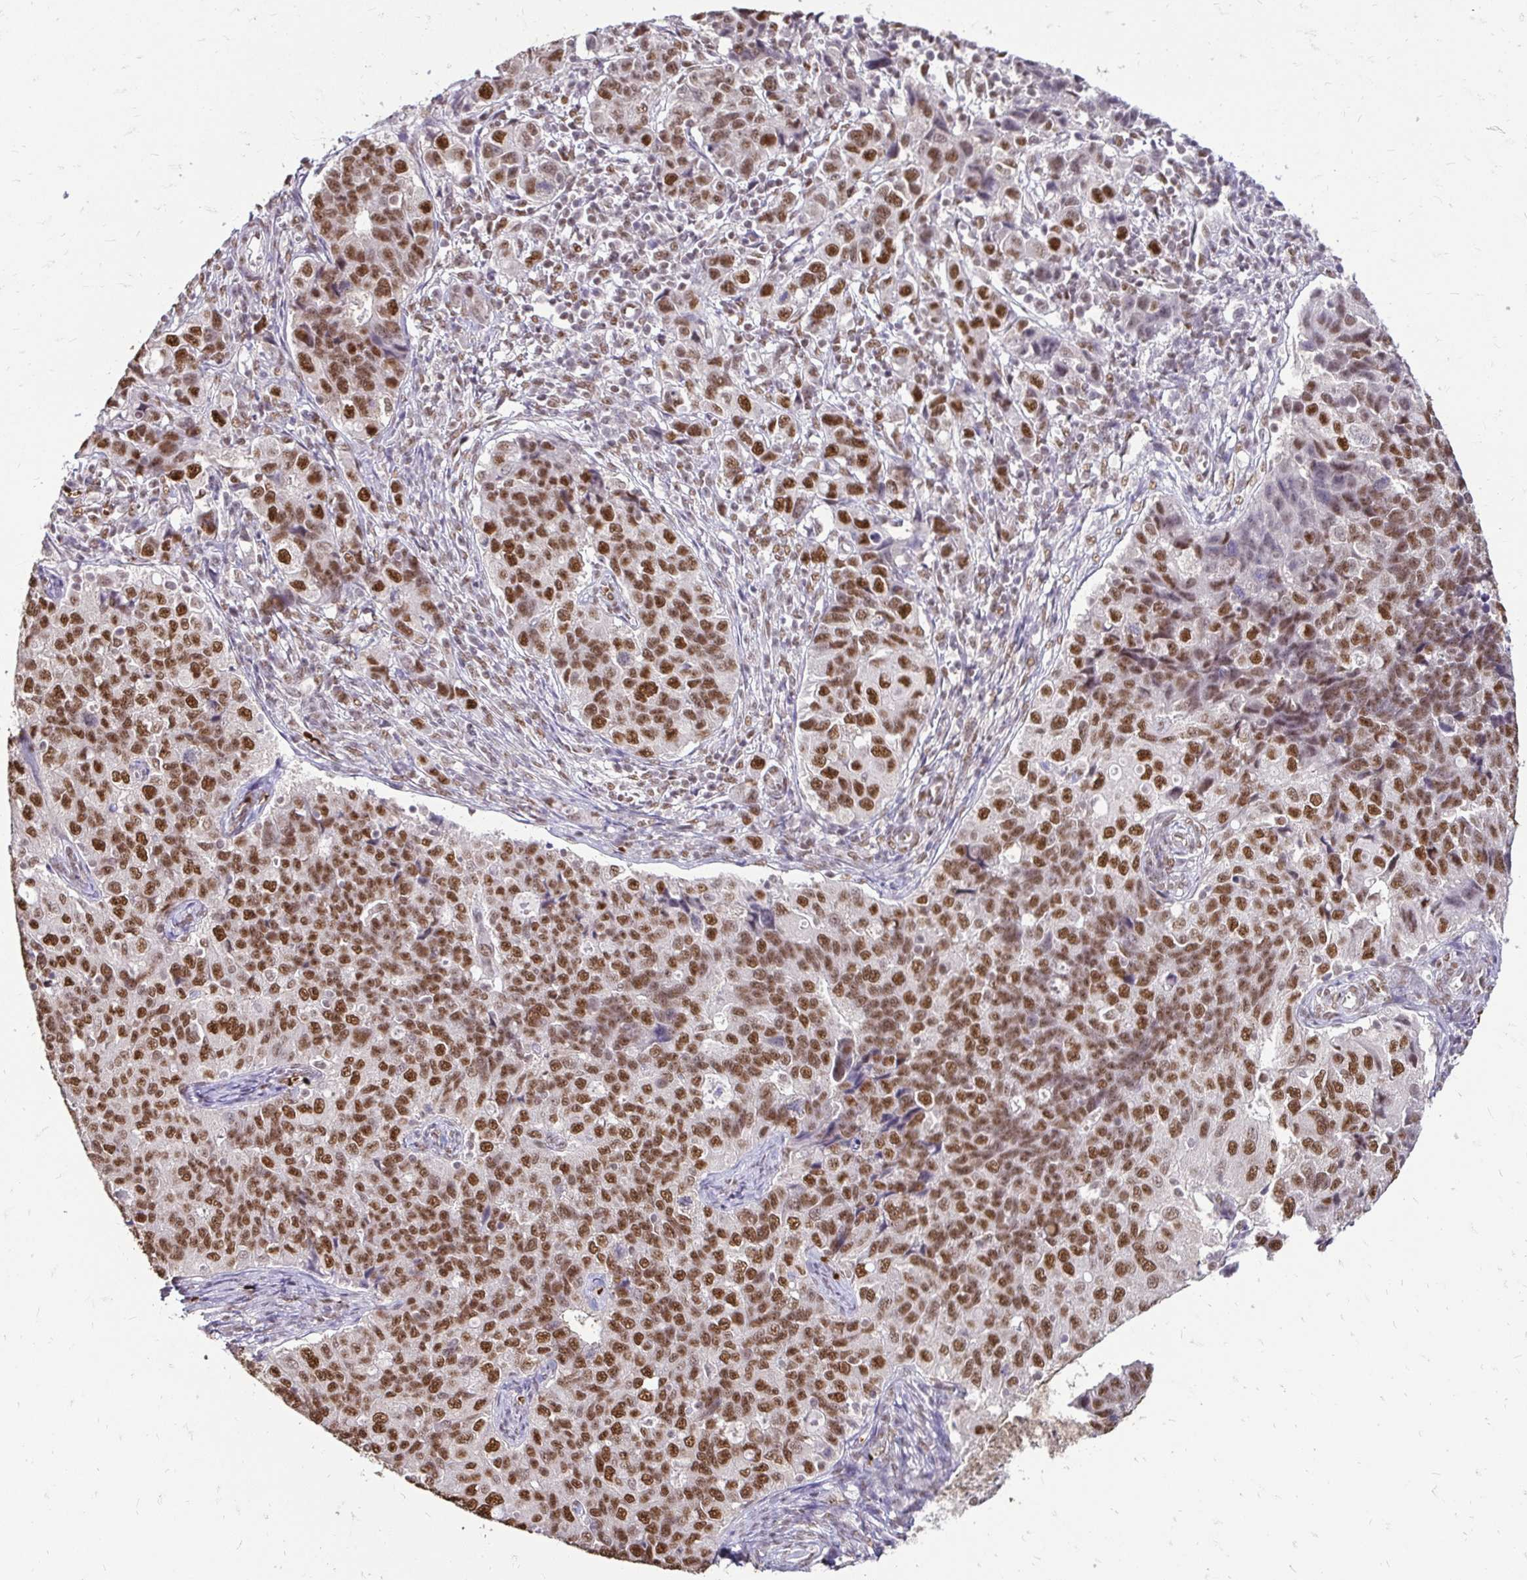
{"staining": {"intensity": "strong", "quantity": ">75%", "location": "nuclear"}, "tissue": "endometrial cancer", "cell_type": "Tumor cells", "image_type": "cancer", "snomed": [{"axis": "morphology", "description": "Adenocarcinoma, NOS"}, {"axis": "topography", "description": "Endometrium"}], "caption": "IHC micrograph of endometrial adenocarcinoma stained for a protein (brown), which reveals high levels of strong nuclear expression in approximately >75% of tumor cells.", "gene": "RIMS4", "patient": {"sex": "female", "age": 43}}